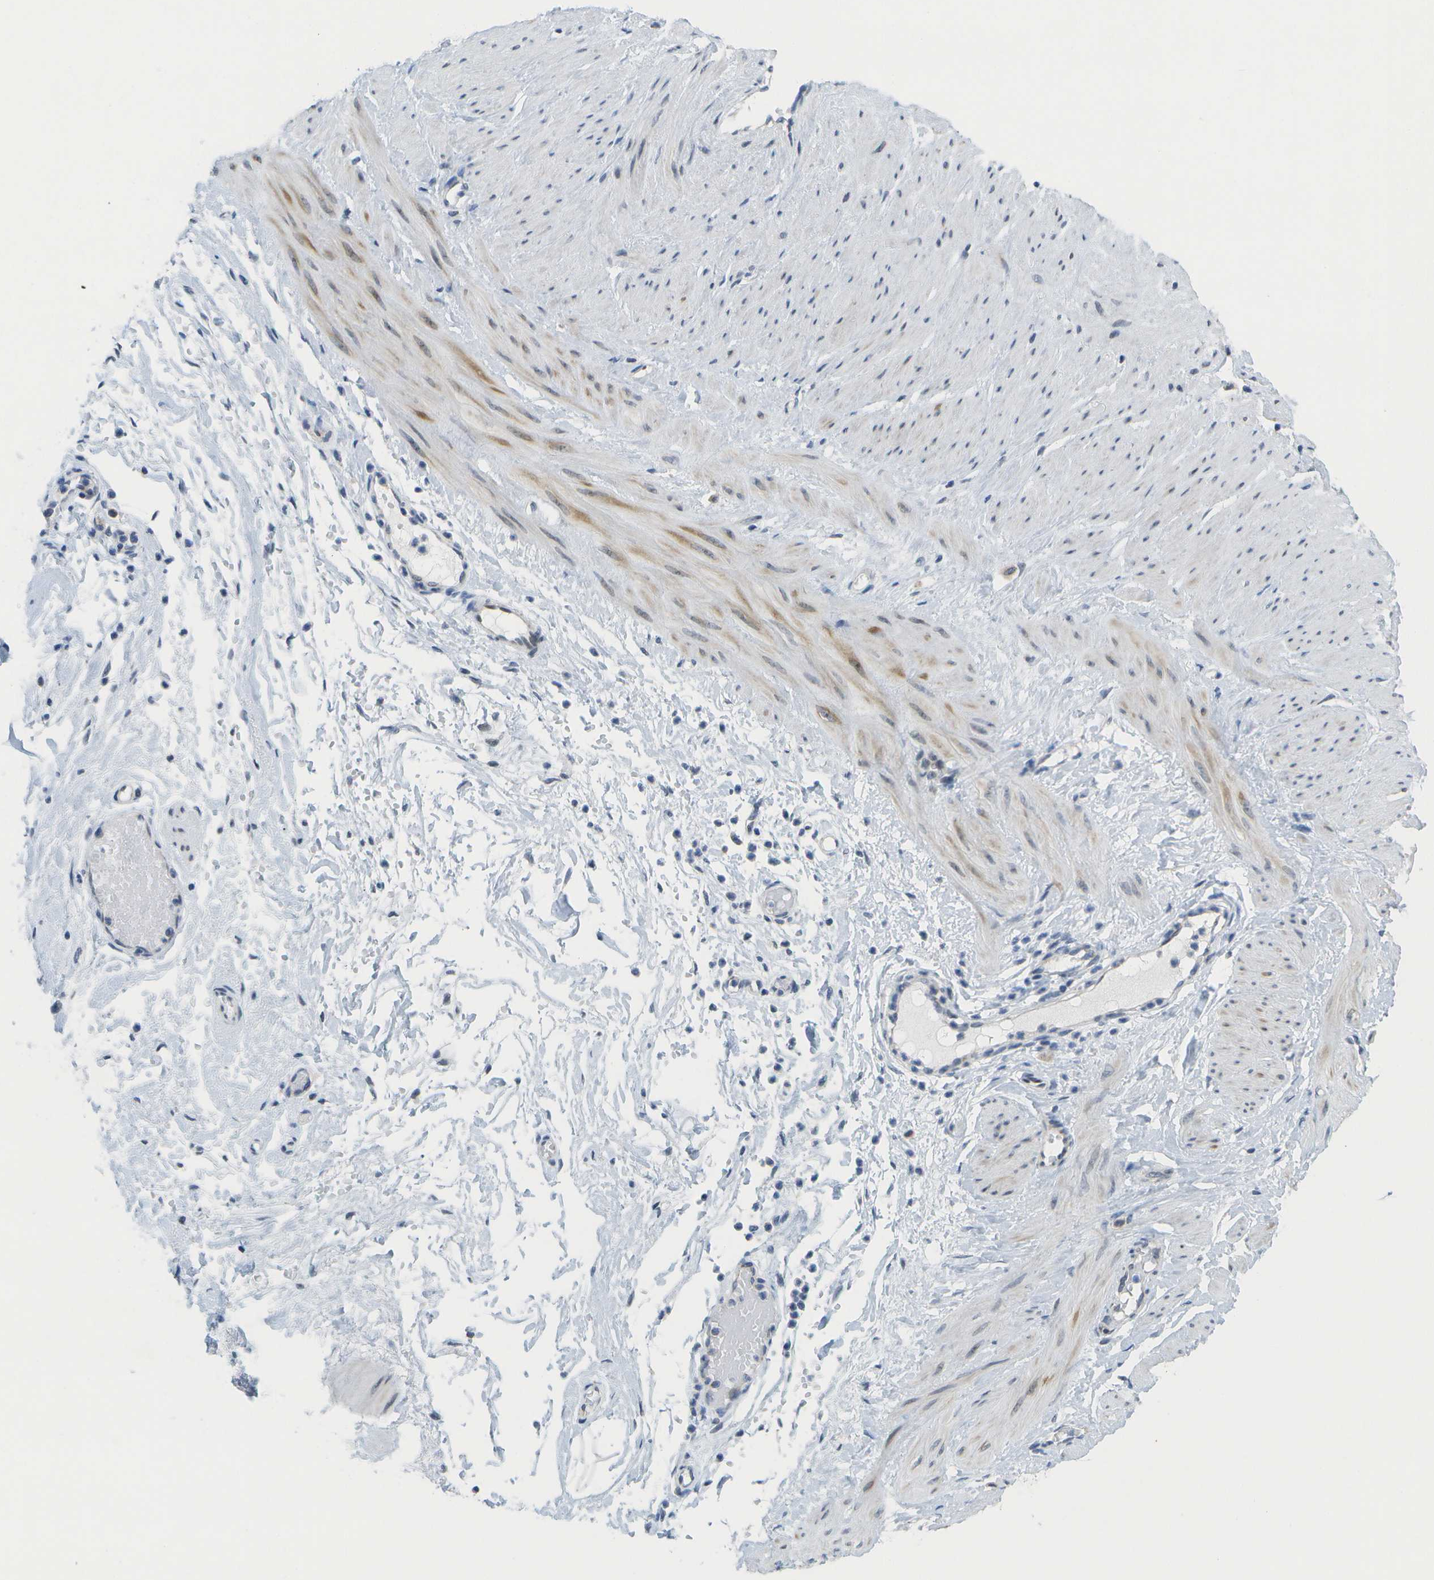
{"staining": {"intensity": "negative", "quantity": "none", "location": "none"}, "tissue": "adipose tissue", "cell_type": "Adipocytes", "image_type": "normal", "snomed": [{"axis": "morphology", "description": "Normal tissue, NOS"}, {"axis": "topography", "description": "Soft tissue"}, {"axis": "topography", "description": "Vascular tissue"}], "caption": "Immunohistochemical staining of normal human adipose tissue displays no significant staining in adipocytes.", "gene": "TMEM223", "patient": {"sex": "female", "age": 35}}